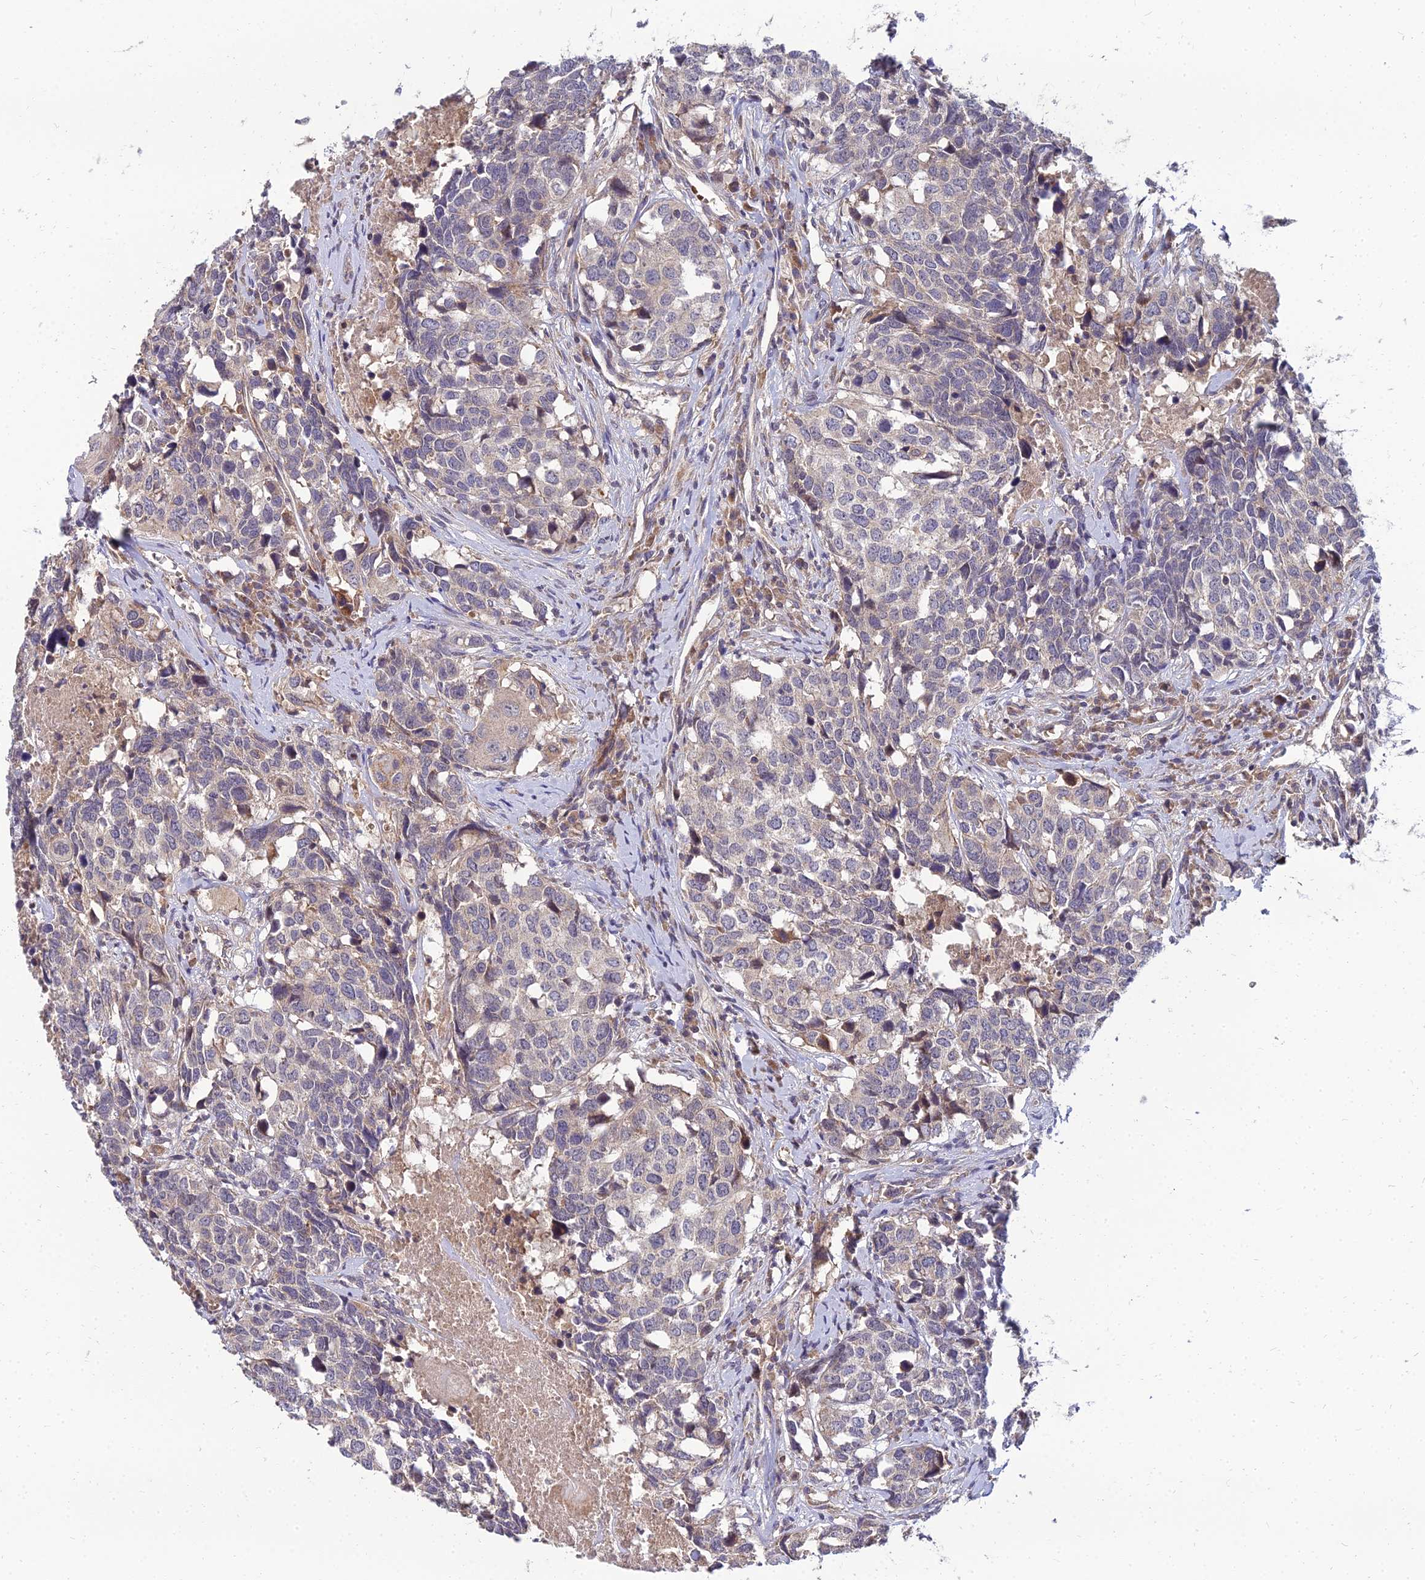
{"staining": {"intensity": "negative", "quantity": "none", "location": "none"}, "tissue": "head and neck cancer", "cell_type": "Tumor cells", "image_type": "cancer", "snomed": [{"axis": "morphology", "description": "Squamous cell carcinoma, NOS"}, {"axis": "topography", "description": "Head-Neck"}], "caption": "Immunohistochemistry (IHC) of head and neck squamous cell carcinoma shows no positivity in tumor cells.", "gene": "NPY", "patient": {"sex": "male", "age": 66}}